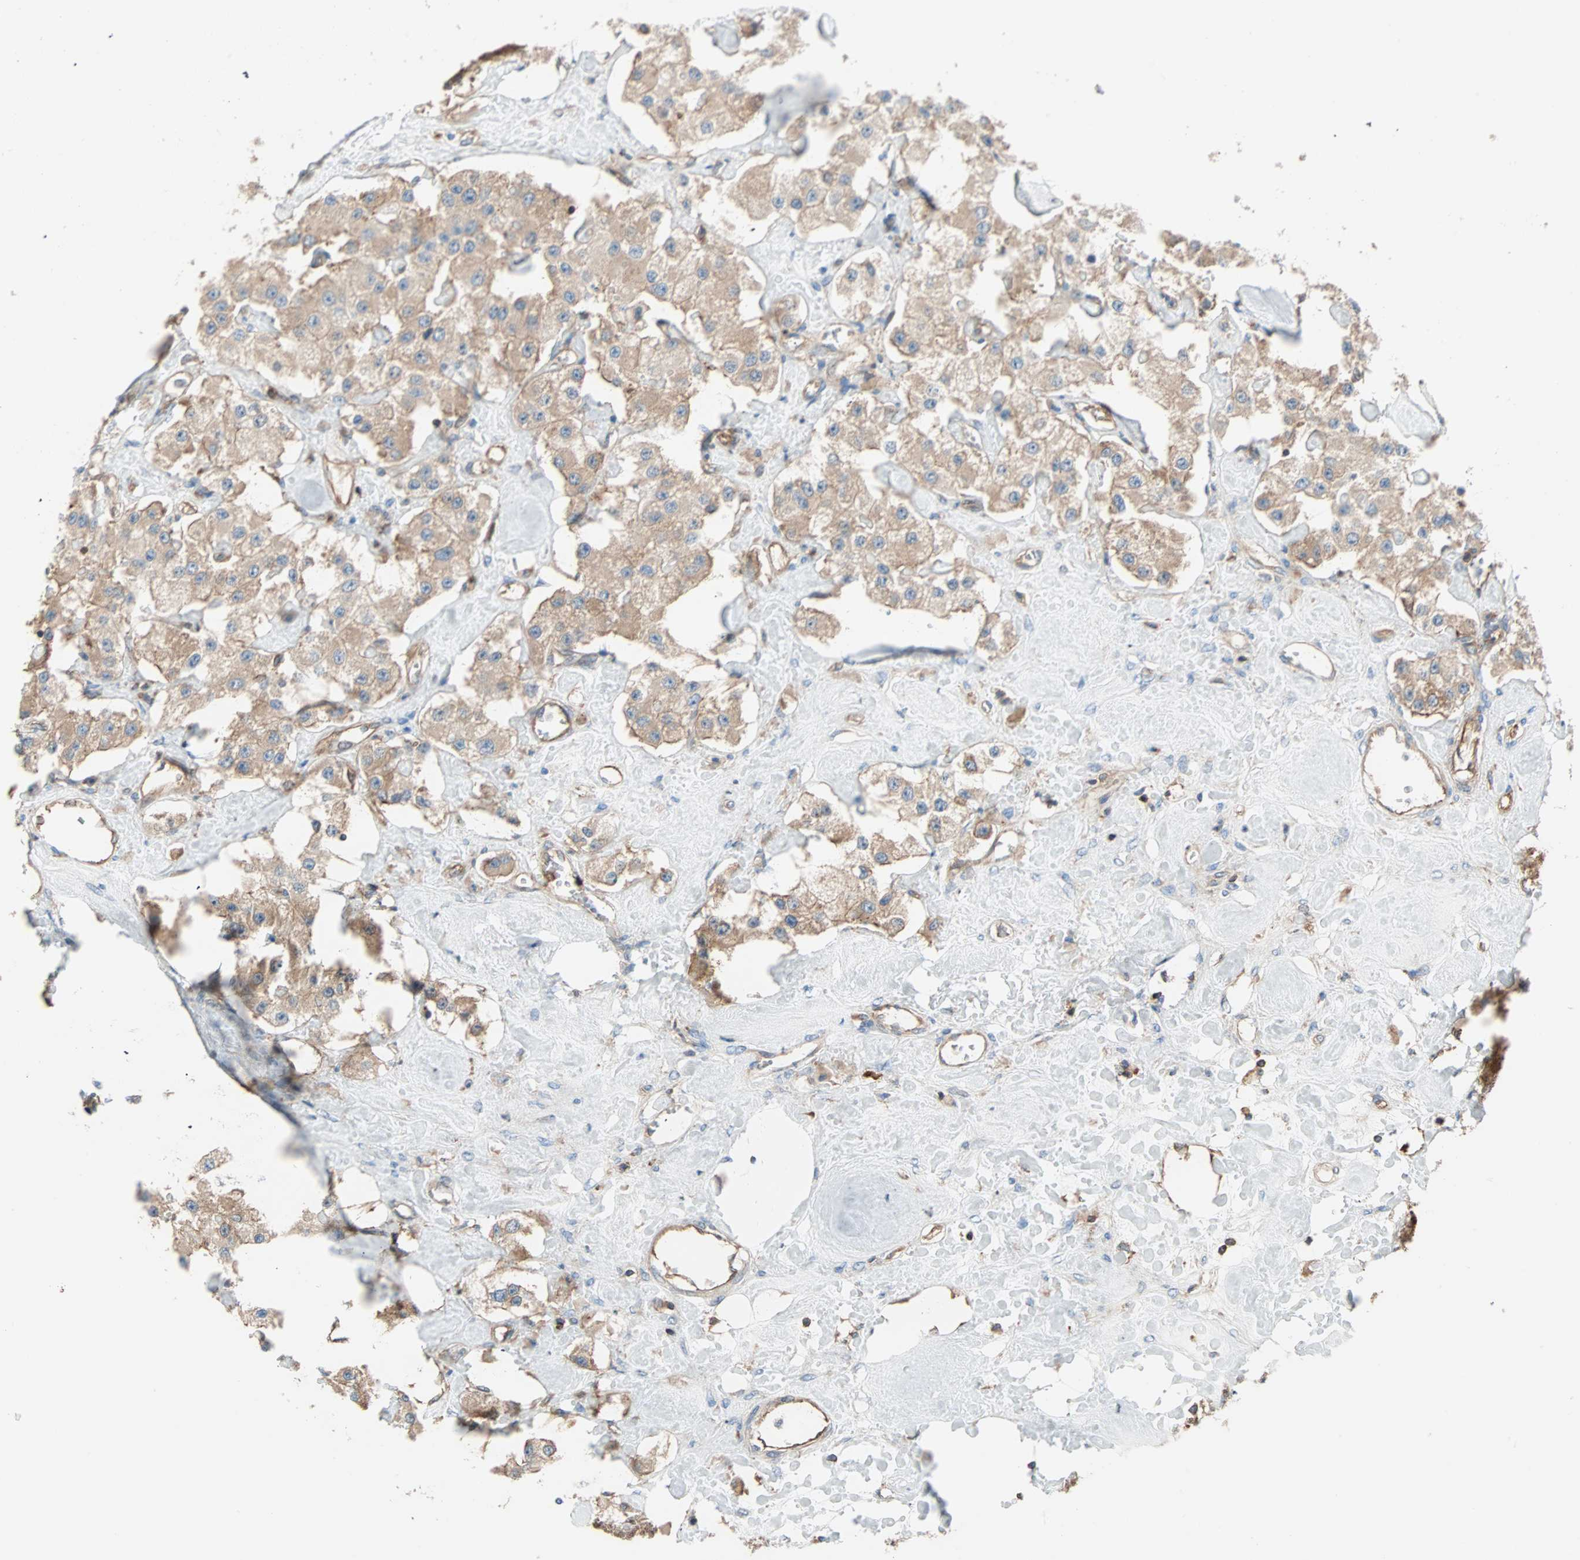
{"staining": {"intensity": "moderate", "quantity": ">75%", "location": "cytoplasmic/membranous"}, "tissue": "carcinoid", "cell_type": "Tumor cells", "image_type": "cancer", "snomed": [{"axis": "morphology", "description": "Carcinoid, malignant, NOS"}, {"axis": "topography", "description": "Pancreas"}], "caption": "Moderate cytoplasmic/membranous staining for a protein is appreciated in approximately >75% of tumor cells of carcinoid (malignant) using immunohistochemistry (IHC).", "gene": "EEF2", "patient": {"sex": "male", "age": 41}}